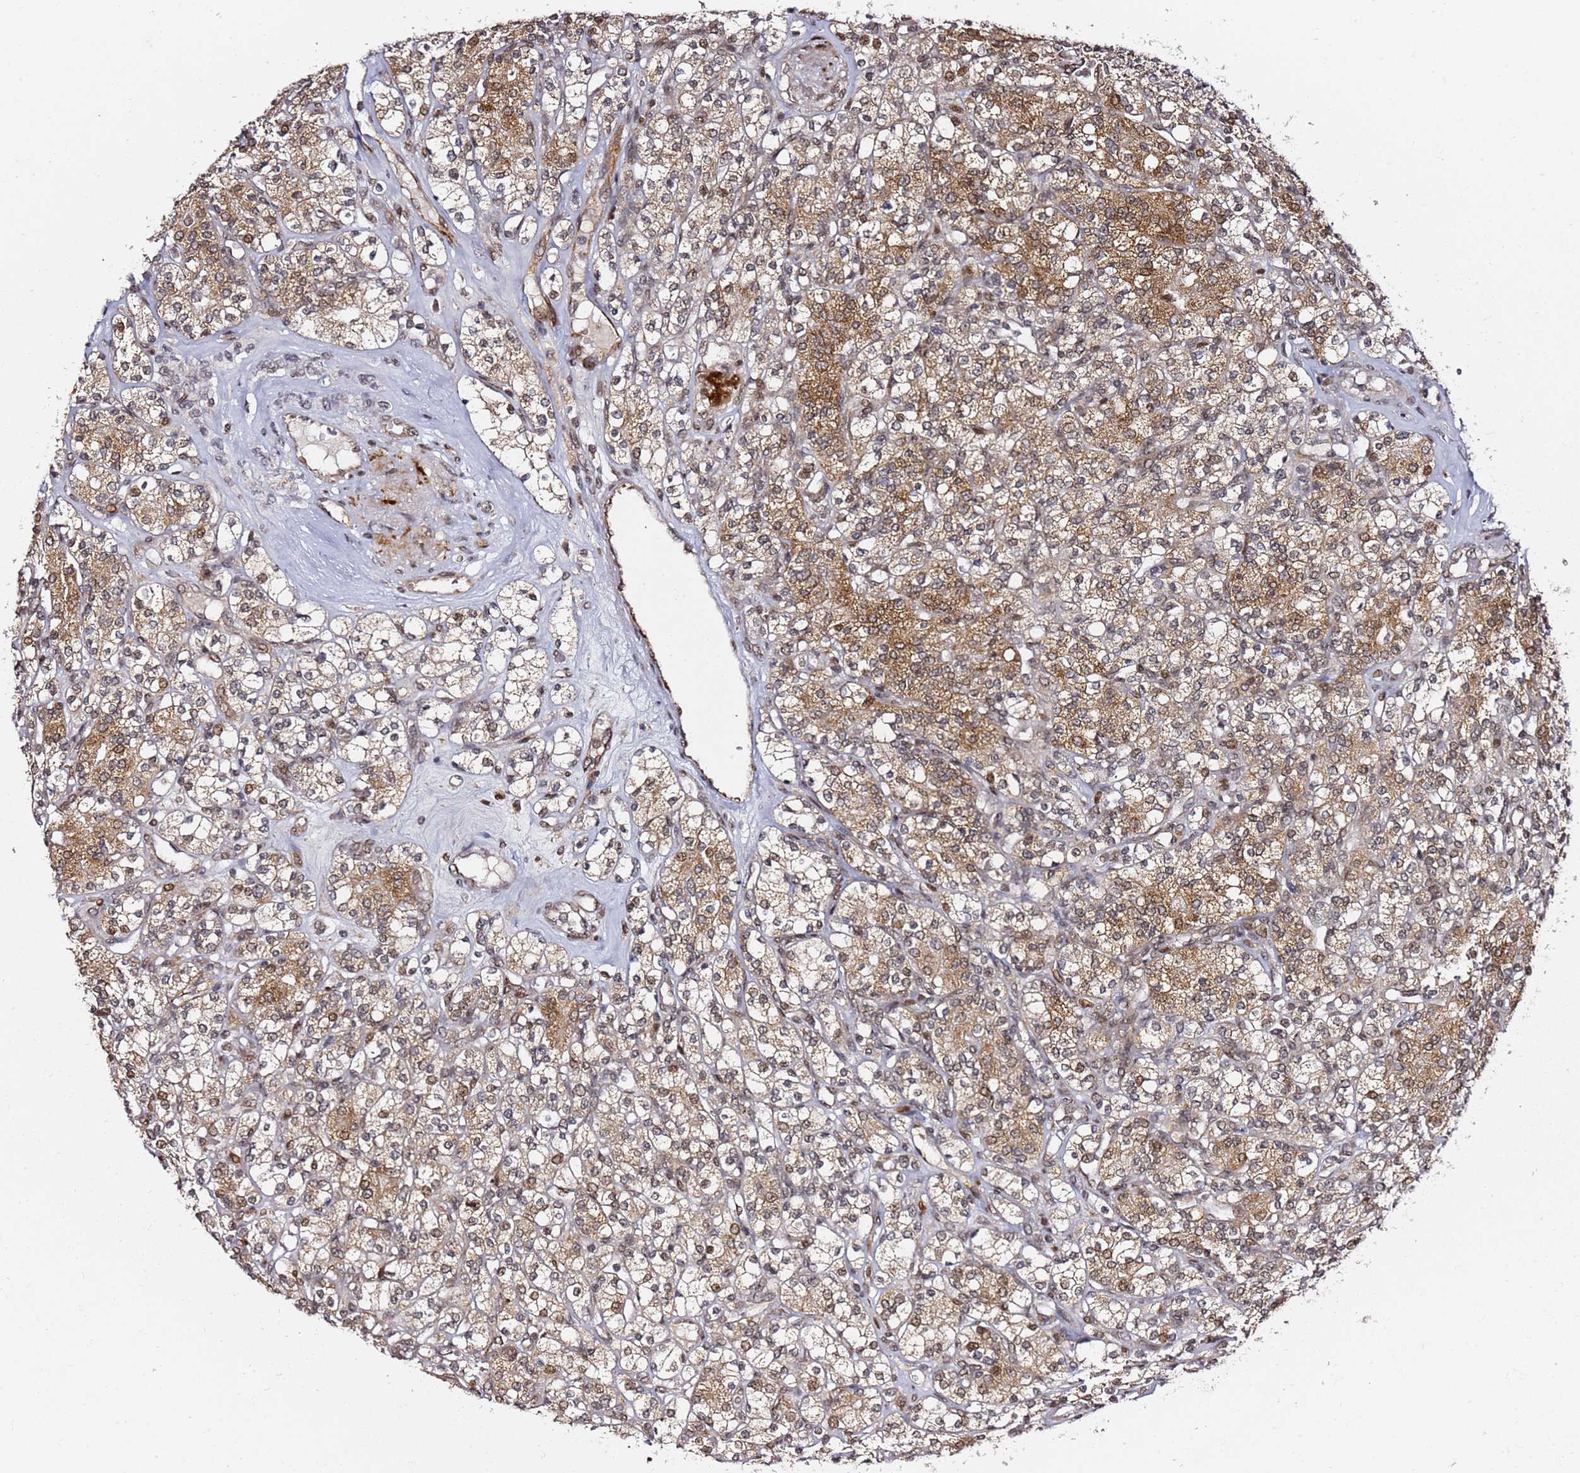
{"staining": {"intensity": "moderate", "quantity": ">75%", "location": "cytoplasmic/membranous,nuclear"}, "tissue": "renal cancer", "cell_type": "Tumor cells", "image_type": "cancer", "snomed": [{"axis": "morphology", "description": "Adenocarcinoma, NOS"}, {"axis": "topography", "description": "Kidney"}], "caption": "Protein expression by immunohistochemistry displays moderate cytoplasmic/membranous and nuclear expression in approximately >75% of tumor cells in renal adenocarcinoma.", "gene": "TP53AIP1", "patient": {"sex": "male", "age": 77}}